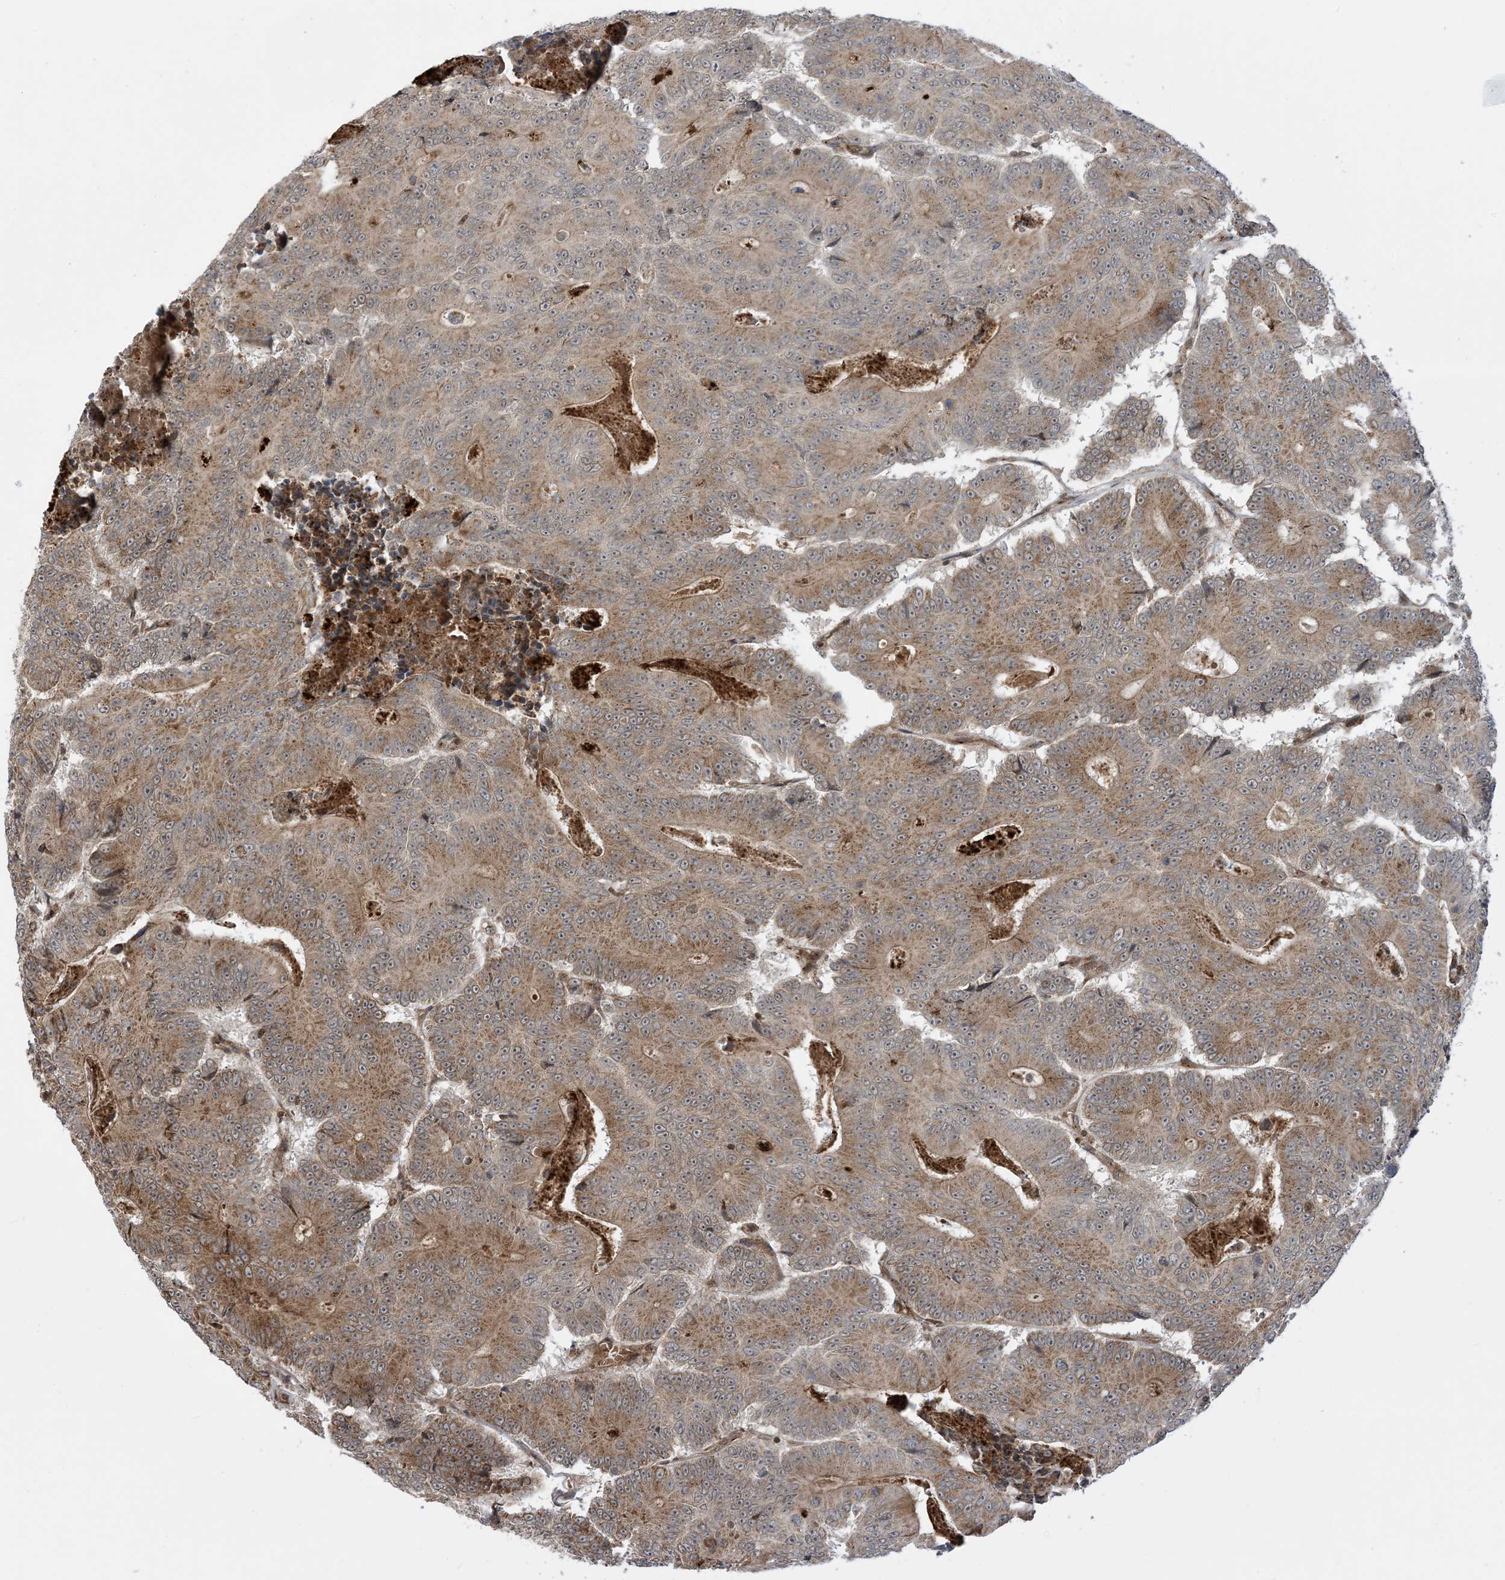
{"staining": {"intensity": "moderate", "quantity": ">75%", "location": "cytoplasmic/membranous"}, "tissue": "colorectal cancer", "cell_type": "Tumor cells", "image_type": "cancer", "snomed": [{"axis": "morphology", "description": "Adenocarcinoma, NOS"}, {"axis": "topography", "description": "Colon"}], "caption": "Immunohistochemistry (DAB (3,3'-diaminobenzidine)) staining of human colorectal cancer reveals moderate cytoplasmic/membranous protein positivity in about >75% of tumor cells.", "gene": "CASP4", "patient": {"sex": "male", "age": 83}}